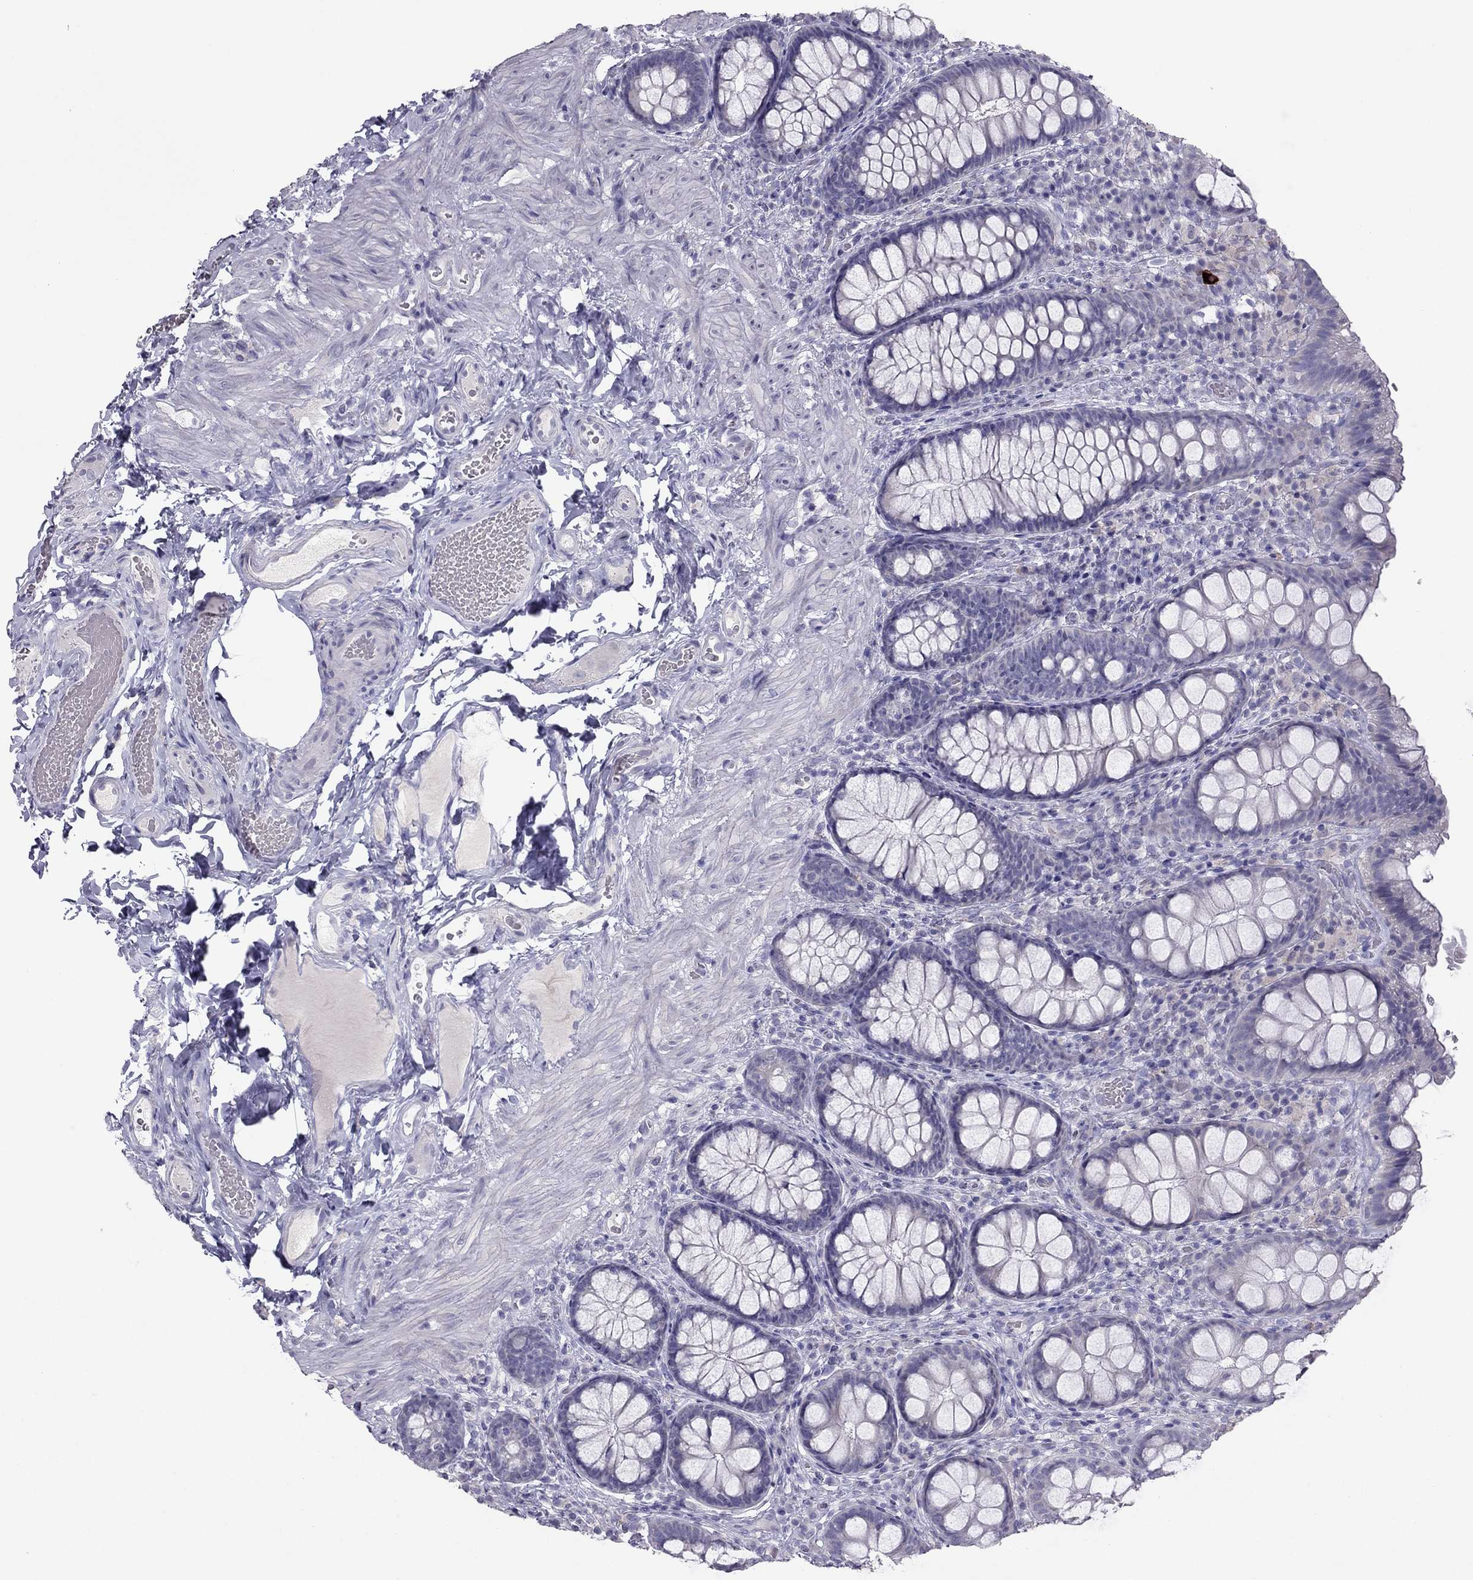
{"staining": {"intensity": "negative", "quantity": "none", "location": "none"}, "tissue": "colon", "cell_type": "Endothelial cells", "image_type": "normal", "snomed": [{"axis": "morphology", "description": "Normal tissue, NOS"}, {"axis": "topography", "description": "Colon"}], "caption": "Immunohistochemistry (IHC) micrograph of benign colon: colon stained with DAB demonstrates no significant protein expression in endothelial cells.", "gene": "RGS8", "patient": {"sex": "female", "age": 86}}